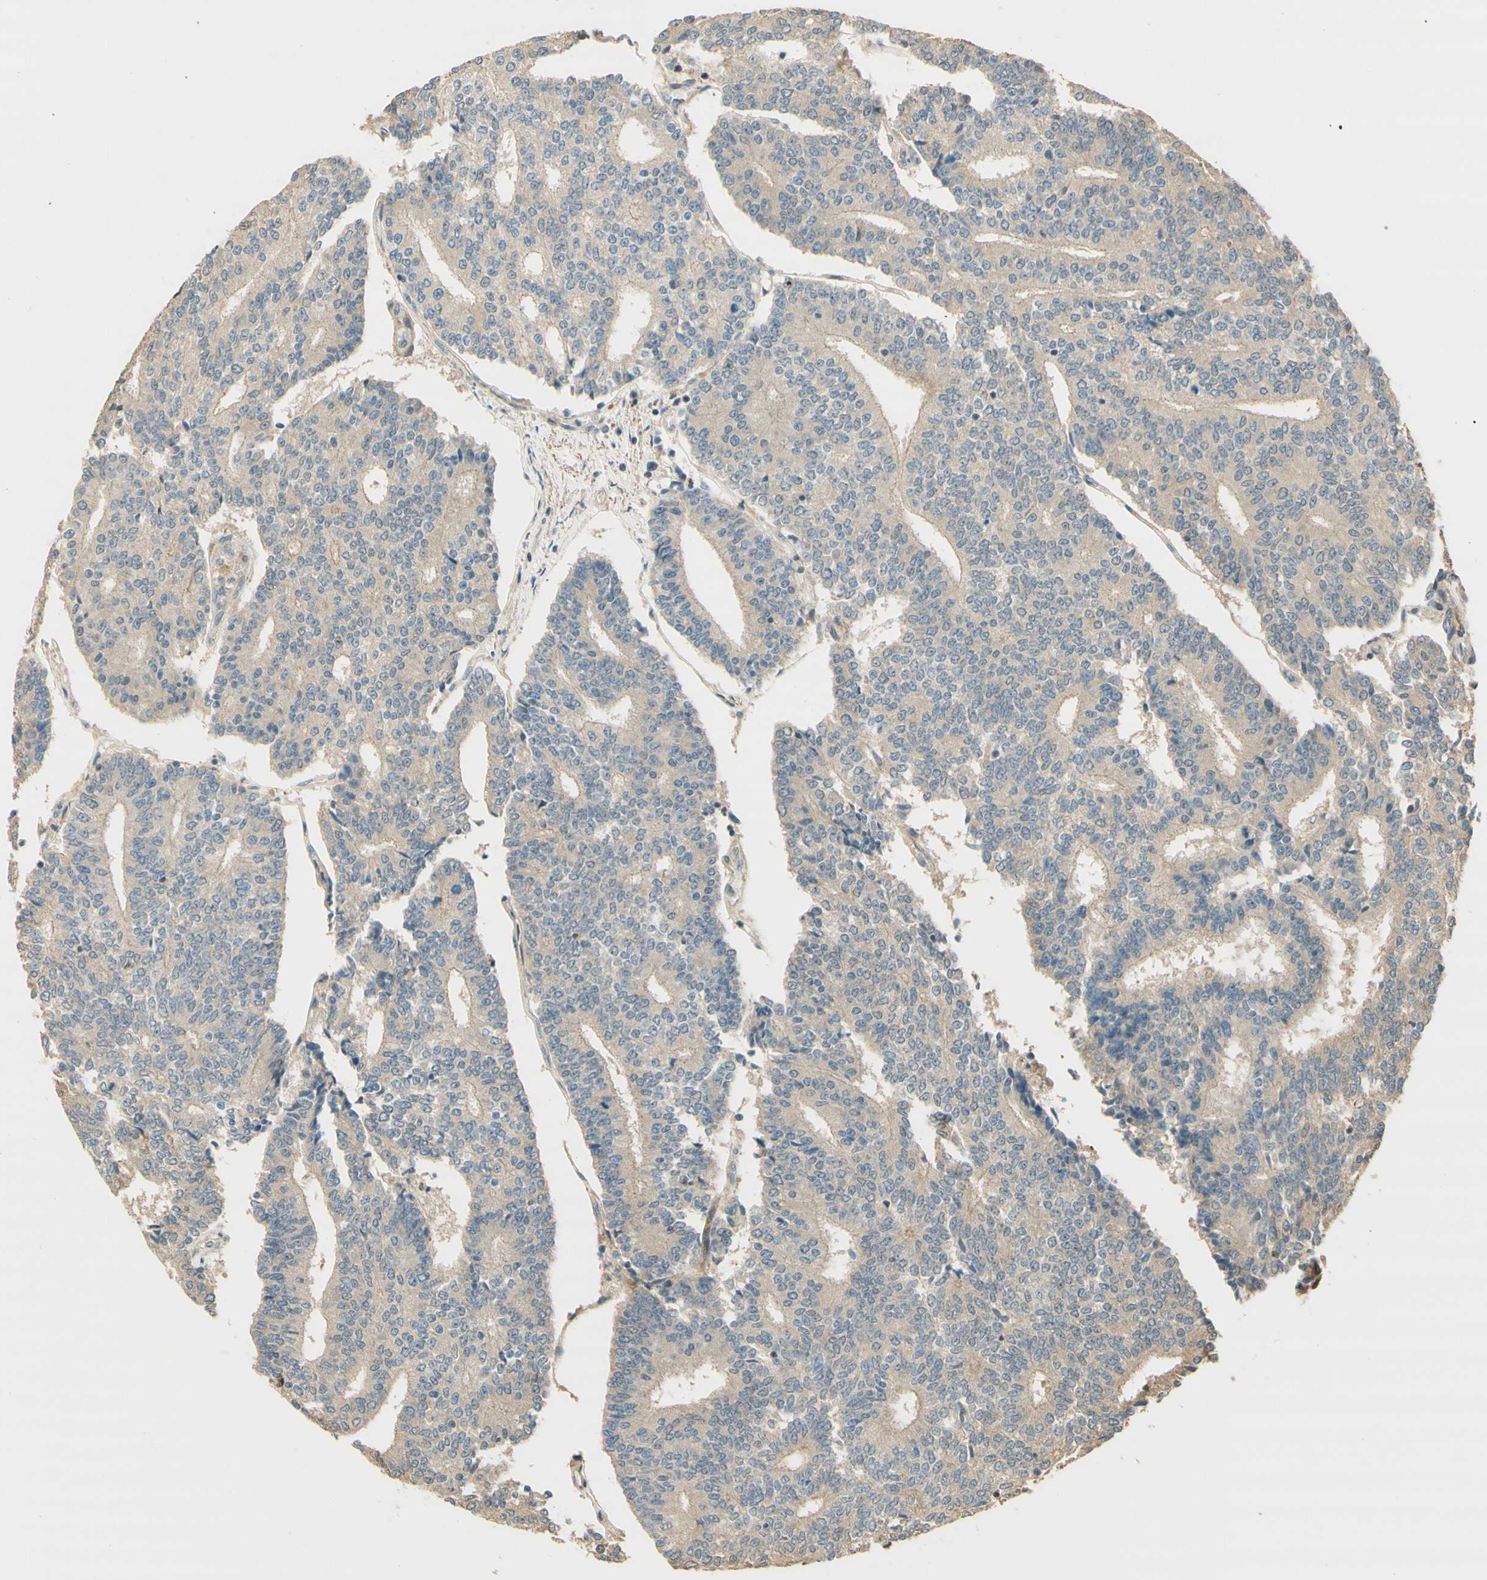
{"staining": {"intensity": "weak", "quantity": "<25%", "location": "cytoplasmic/membranous"}, "tissue": "prostate cancer", "cell_type": "Tumor cells", "image_type": "cancer", "snomed": [{"axis": "morphology", "description": "Normal tissue, NOS"}, {"axis": "morphology", "description": "Adenocarcinoma, High grade"}, {"axis": "topography", "description": "Prostate"}, {"axis": "topography", "description": "Seminal veicle"}], "caption": "This is a micrograph of IHC staining of prostate cancer (adenocarcinoma (high-grade)), which shows no staining in tumor cells.", "gene": "AGER", "patient": {"sex": "male", "age": 55}}